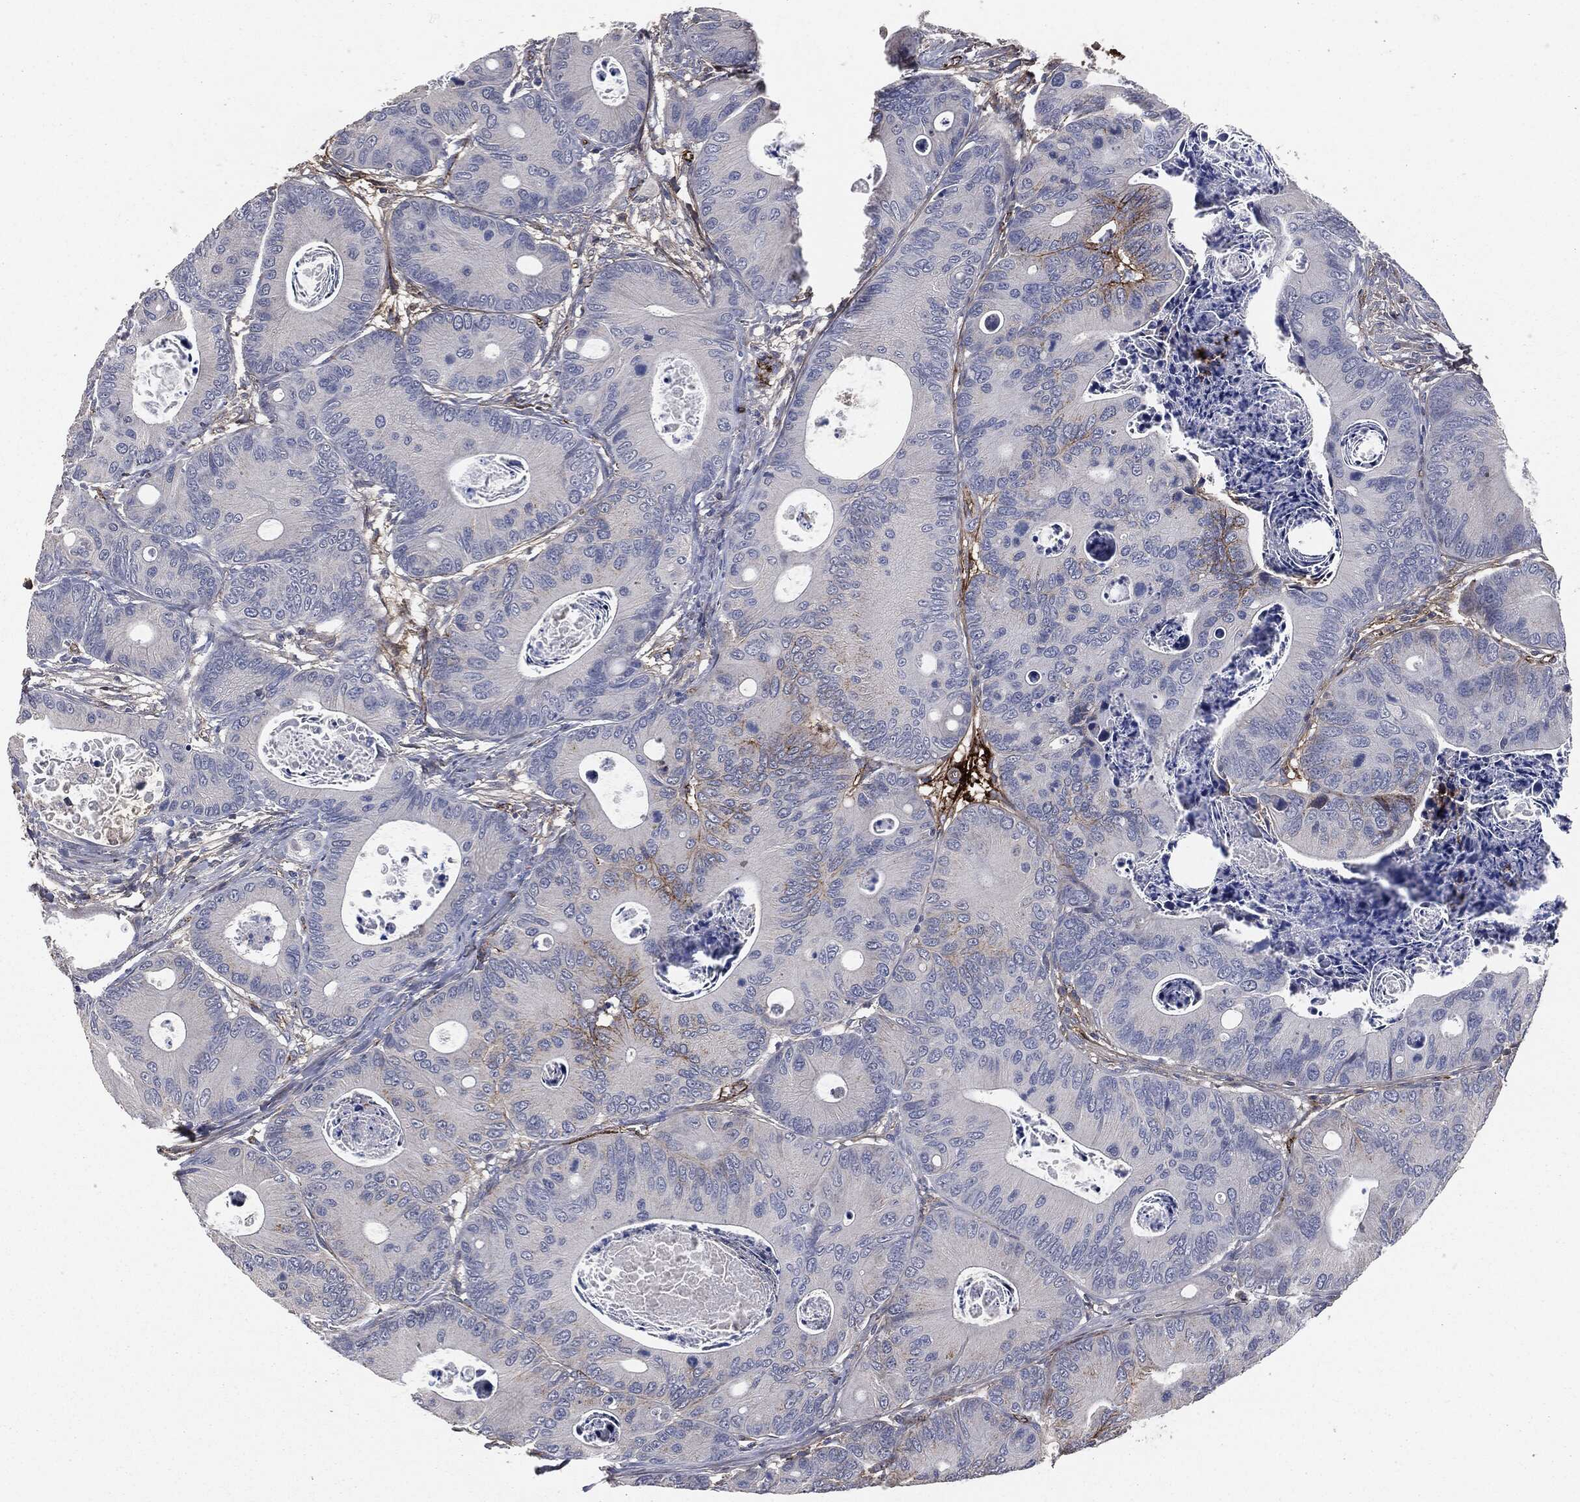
{"staining": {"intensity": "negative", "quantity": "none", "location": "none"}, "tissue": "colorectal cancer", "cell_type": "Tumor cells", "image_type": "cancer", "snomed": [{"axis": "morphology", "description": "Adenocarcinoma, NOS"}, {"axis": "topography", "description": "Colon"}], "caption": "Immunohistochemistry (IHC) photomicrograph of colorectal cancer (adenocarcinoma) stained for a protein (brown), which shows no expression in tumor cells.", "gene": "APOB", "patient": {"sex": "female", "age": 78}}